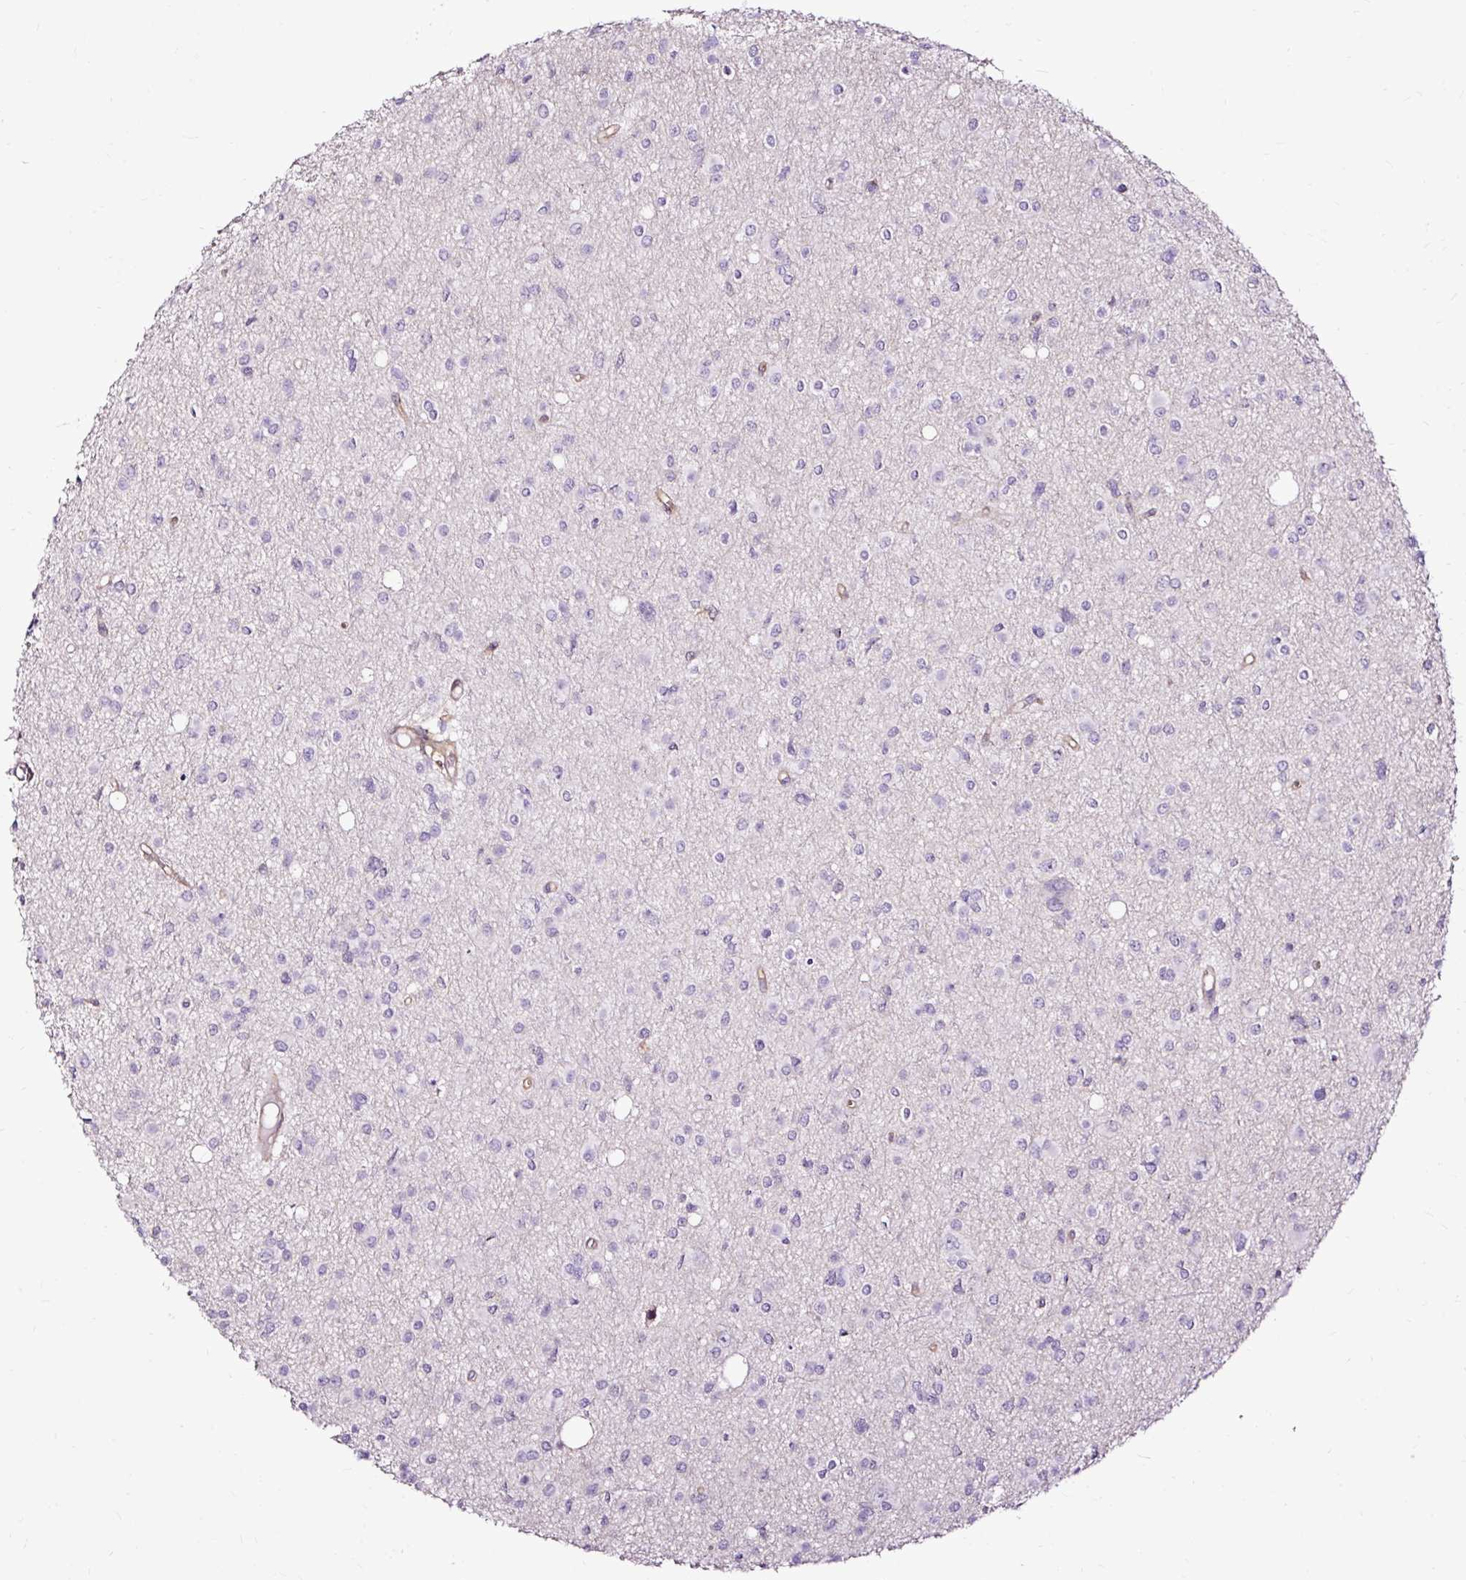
{"staining": {"intensity": "negative", "quantity": "none", "location": "none"}, "tissue": "glioma", "cell_type": "Tumor cells", "image_type": "cancer", "snomed": [{"axis": "morphology", "description": "Glioma, malignant, High grade"}, {"axis": "topography", "description": "Brain"}], "caption": "Histopathology image shows no significant protein expression in tumor cells of malignant high-grade glioma.", "gene": "SLC7A8", "patient": {"sex": "male", "age": 23}}